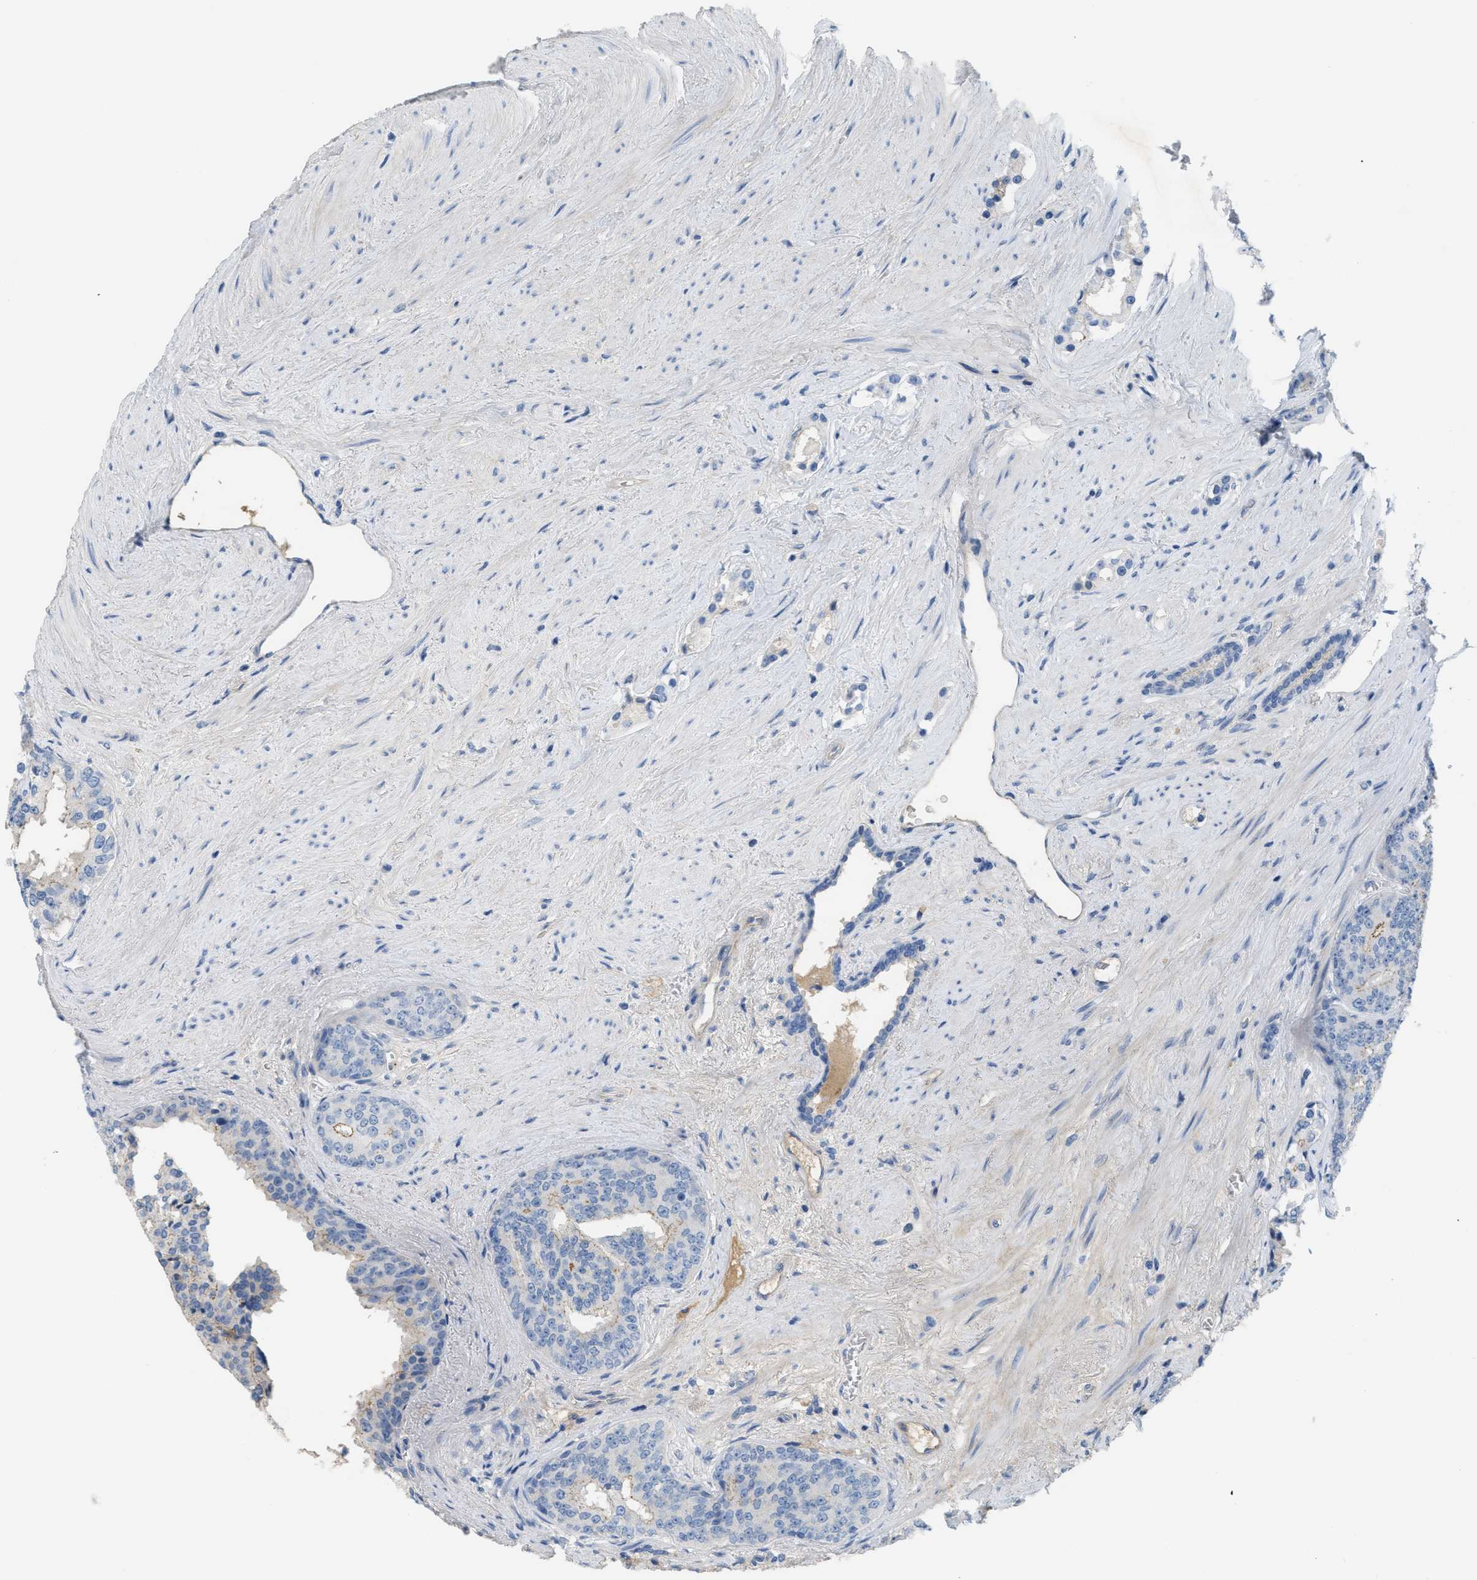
{"staining": {"intensity": "weak", "quantity": "<25%", "location": "cytoplasmic/membranous"}, "tissue": "prostate cancer", "cell_type": "Tumor cells", "image_type": "cancer", "snomed": [{"axis": "morphology", "description": "Adenocarcinoma, High grade"}, {"axis": "topography", "description": "Prostate"}], "caption": "Immunohistochemistry histopathology image of neoplastic tissue: adenocarcinoma (high-grade) (prostate) stained with DAB (3,3'-diaminobenzidine) exhibits no significant protein positivity in tumor cells. (Stains: DAB immunohistochemistry (IHC) with hematoxylin counter stain, Microscopy: brightfield microscopy at high magnification).", "gene": "CRB3", "patient": {"sex": "male", "age": 71}}